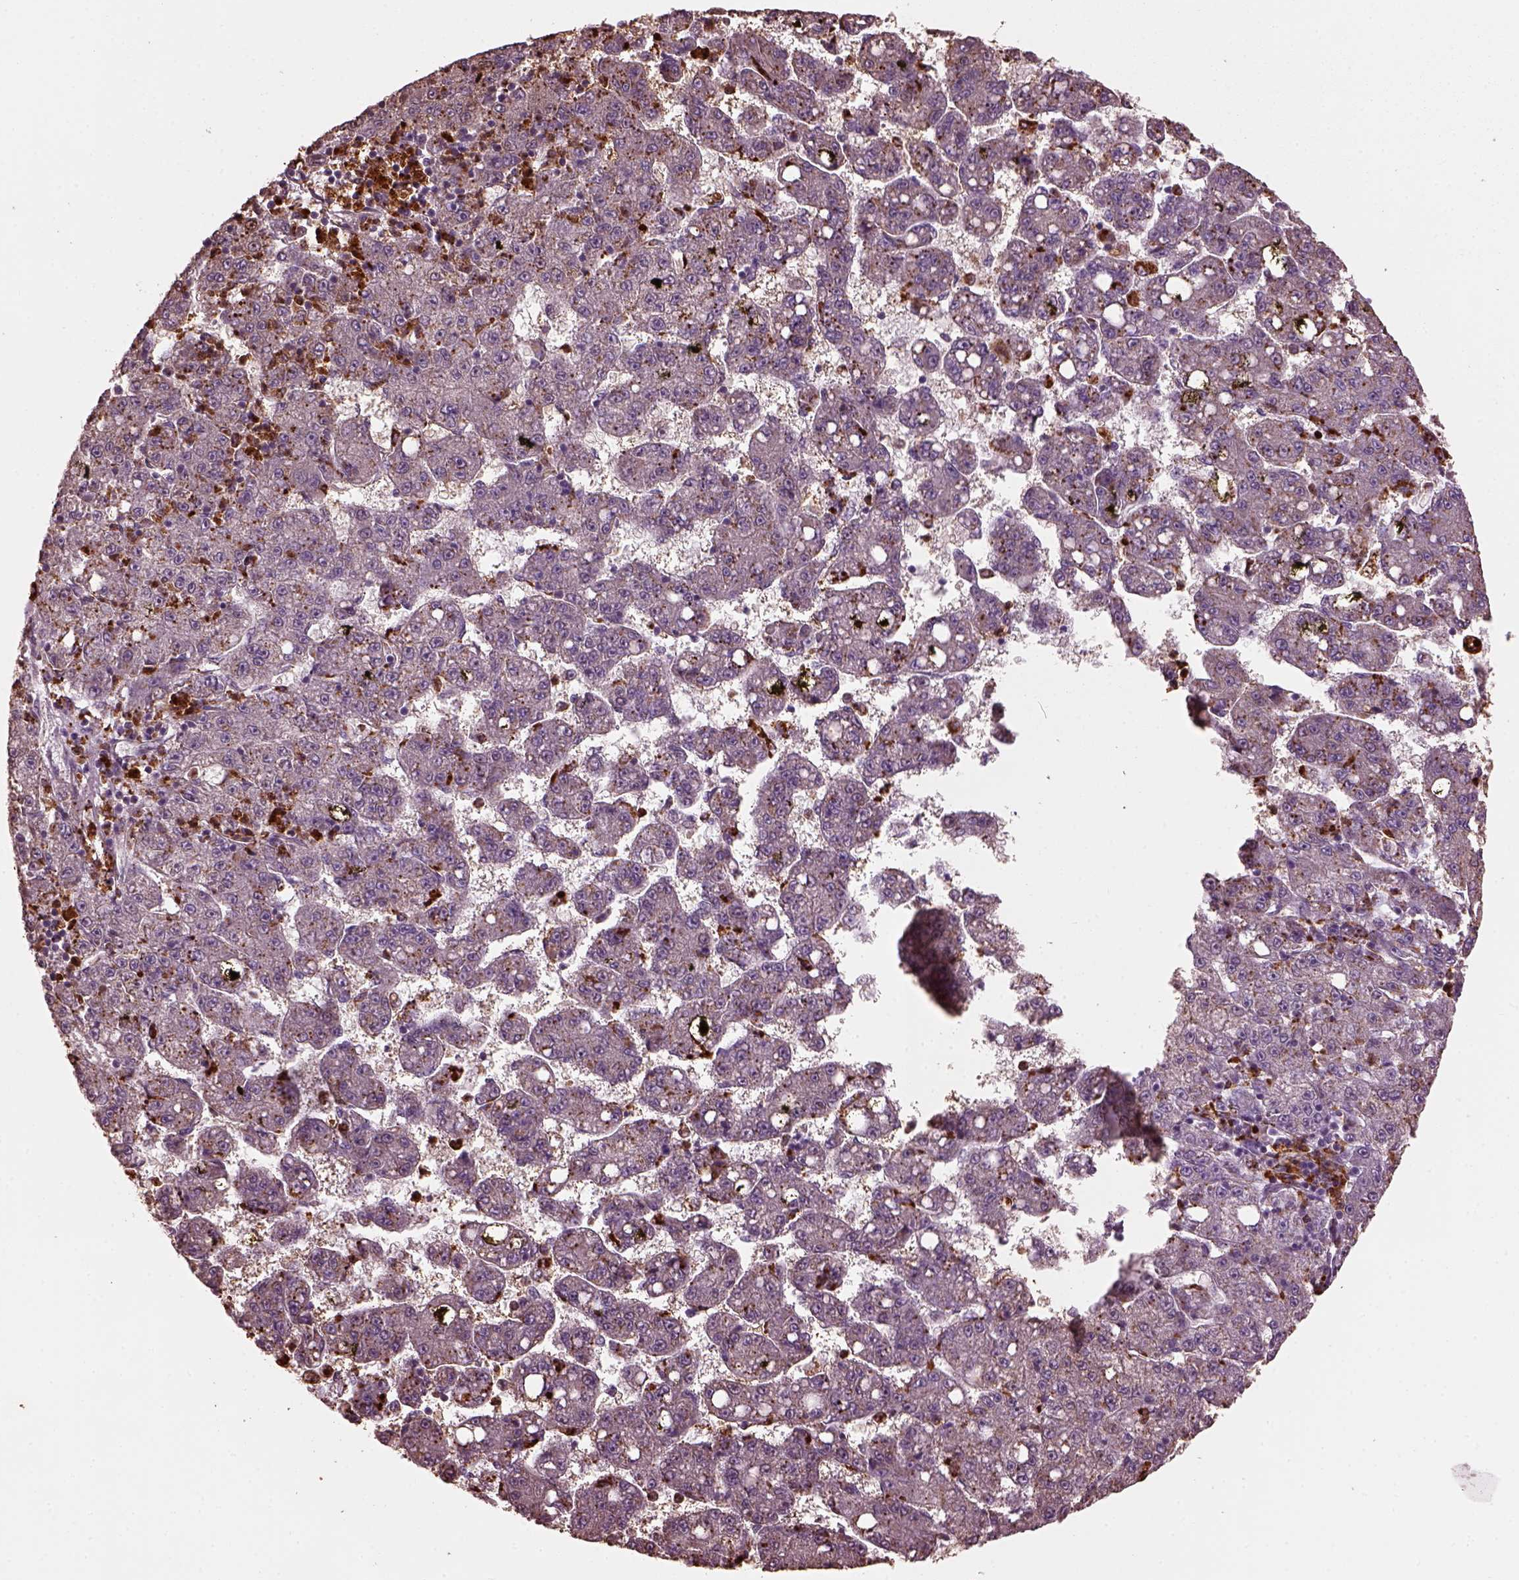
{"staining": {"intensity": "weak", "quantity": "<25%", "location": "cytoplasmic/membranous"}, "tissue": "liver cancer", "cell_type": "Tumor cells", "image_type": "cancer", "snomed": [{"axis": "morphology", "description": "Carcinoma, Hepatocellular, NOS"}, {"axis": "topography", "description": "Liver"}], "caption": "A photomicrograph of human liver hepatocellular carcinoma is negative for staining in tumor cells.", "gene": "RUFY3", "patient": {"sex": "female", "age": 65}}